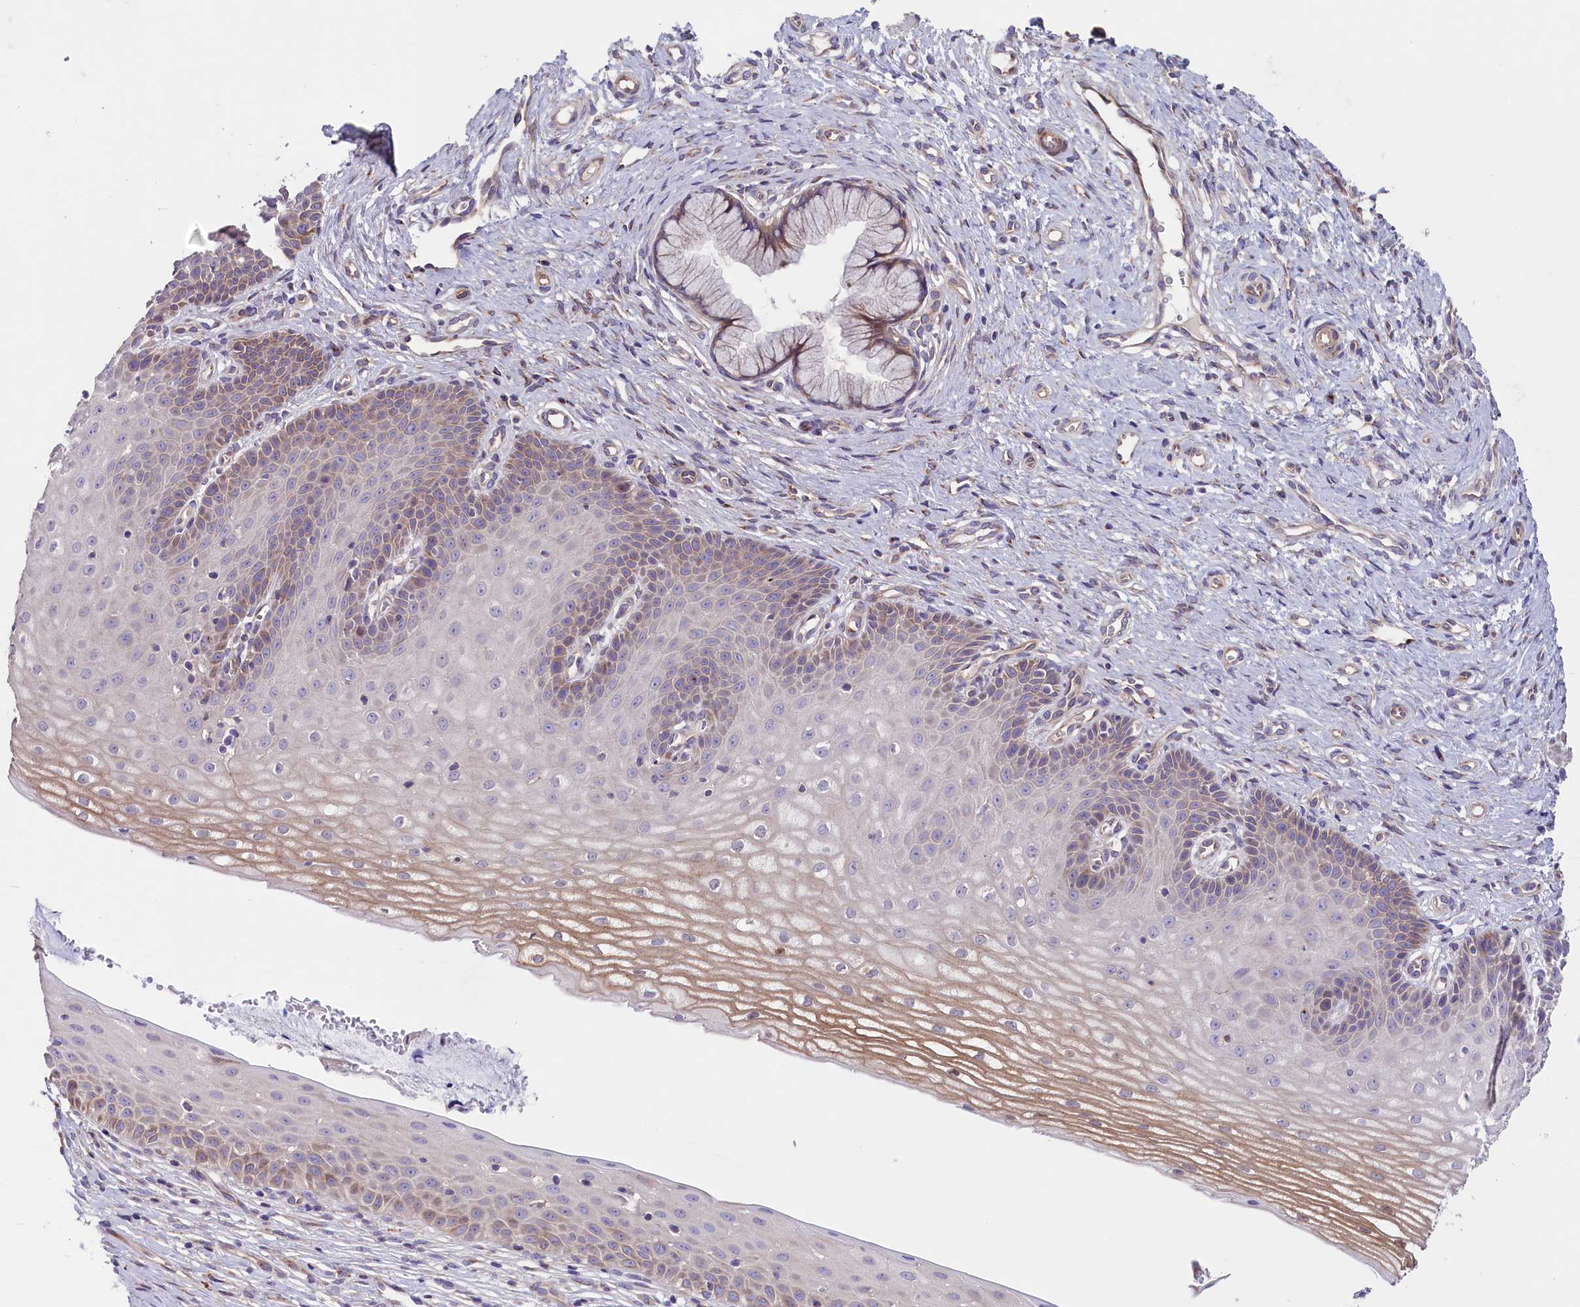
{"staining": {"intensity": "strong", "quantity": "<25%", "location": "cytoplasmic/membranous"}, "tissue": "cervix", "cell_type": "Glandular cells", "image_type": "normal", "snomed": [{"axis": "morphology", "description": "Normal tissue, NOS"}, {"axis": "topography", "description": "Cervix"}], "caption": "Immunohistochemistry of normal cervix shows medium levels of strong cytoplasmic/membranous positivity in about <25% of glandular cells.", "gene": "CD99L2", "patient": {"sex": "female", "age": 36}}